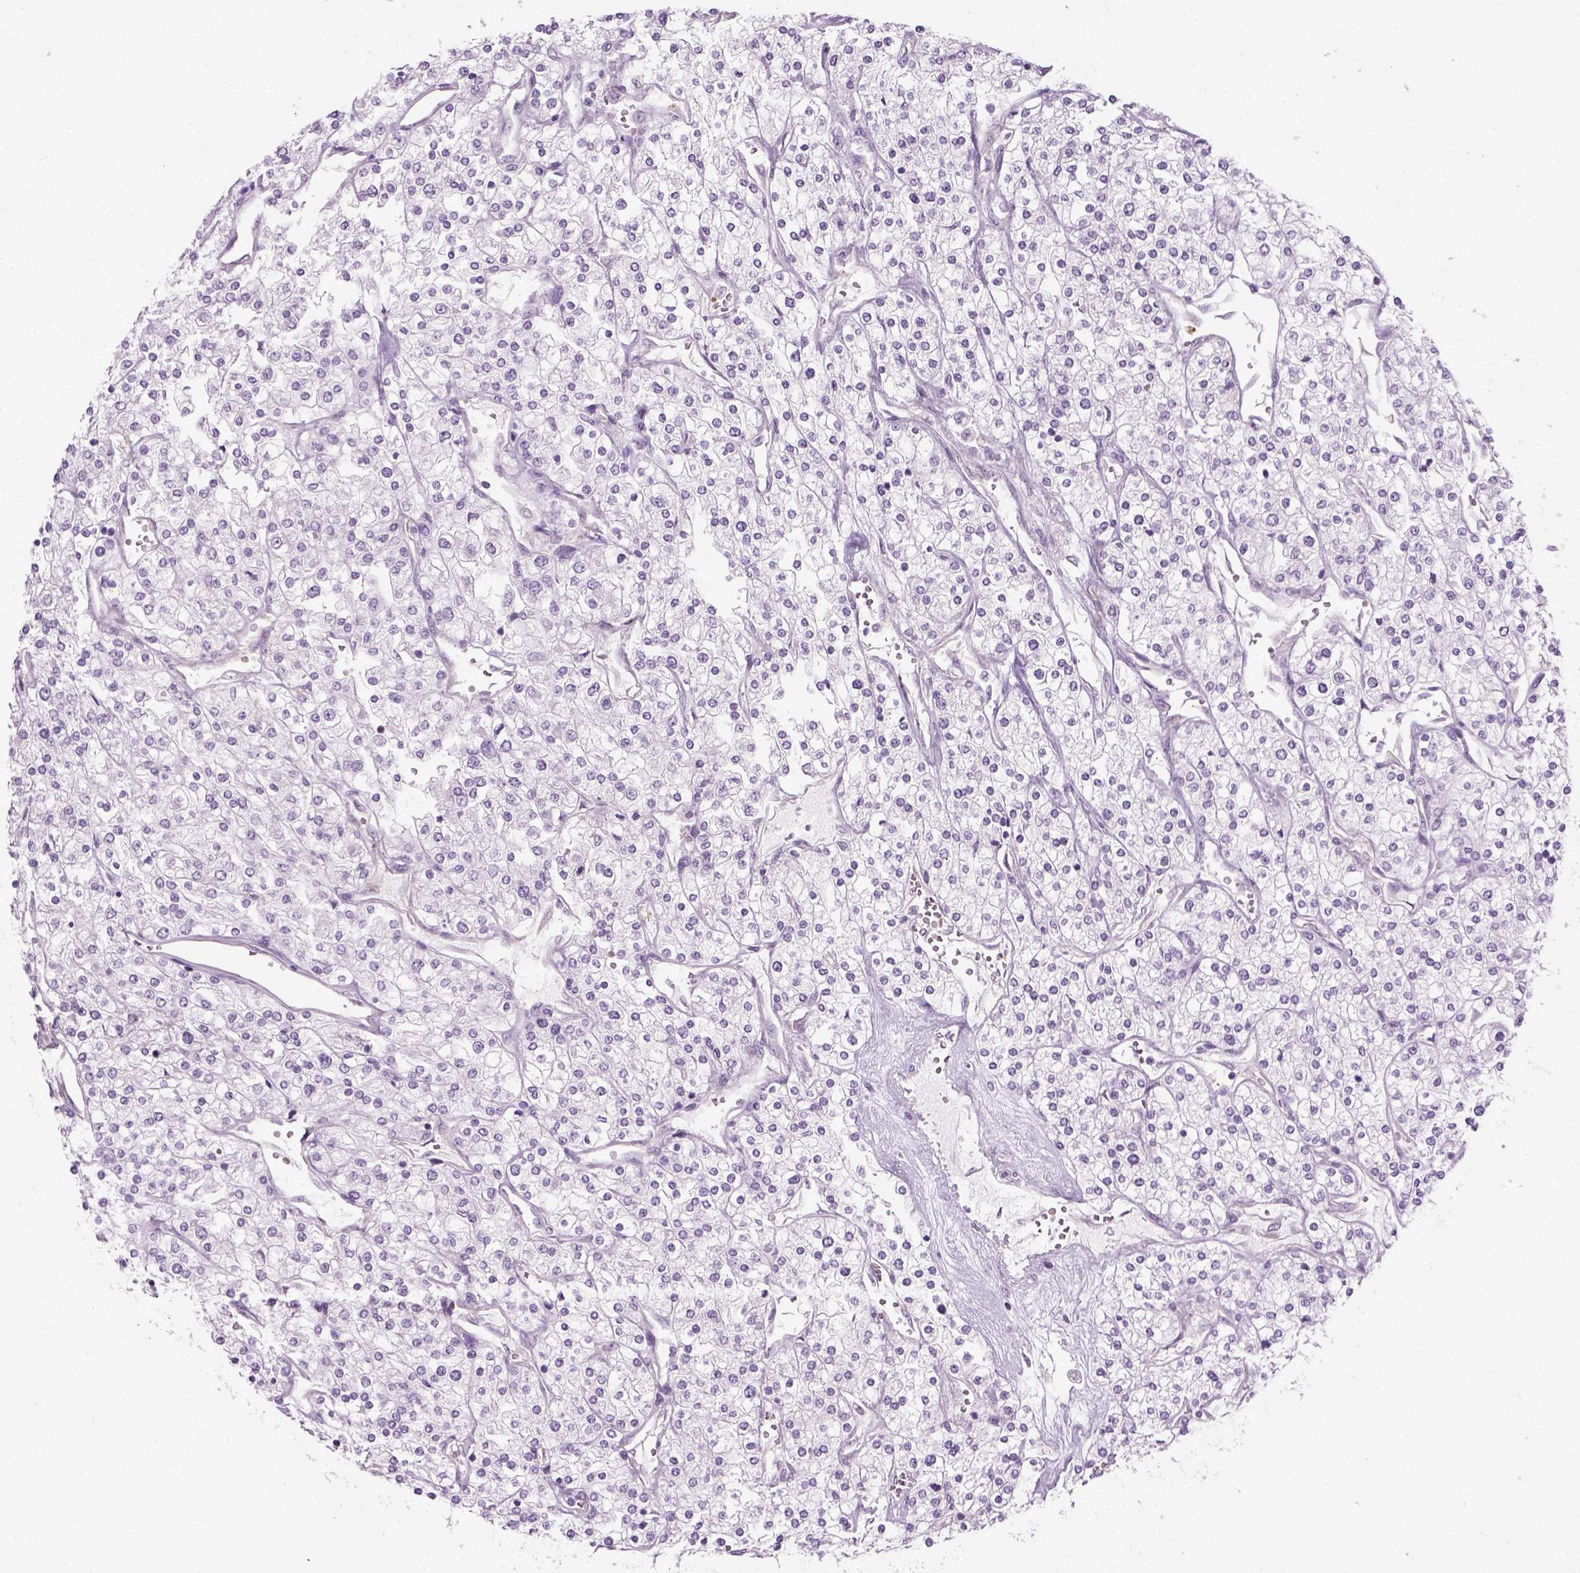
{"staining": {"intensity": "negative", "quantity": "none", "location": "none"}, "tissue": "renal cancer", "cell_type": "Tumor cells", "image_type": "cancer", "snomed": [{"axis": "morphology", "description": "Adenocarcinoma, NOS"}, {"axis": "topography", "description": "Kidney"}], "caption": "This is an immunohistochemistry image of human renal cancer (adenocarcinoma). There is no positivity in tumor cells.", "gene": "CIBAR2", "patient": {"sex": "male", "age": 80}}